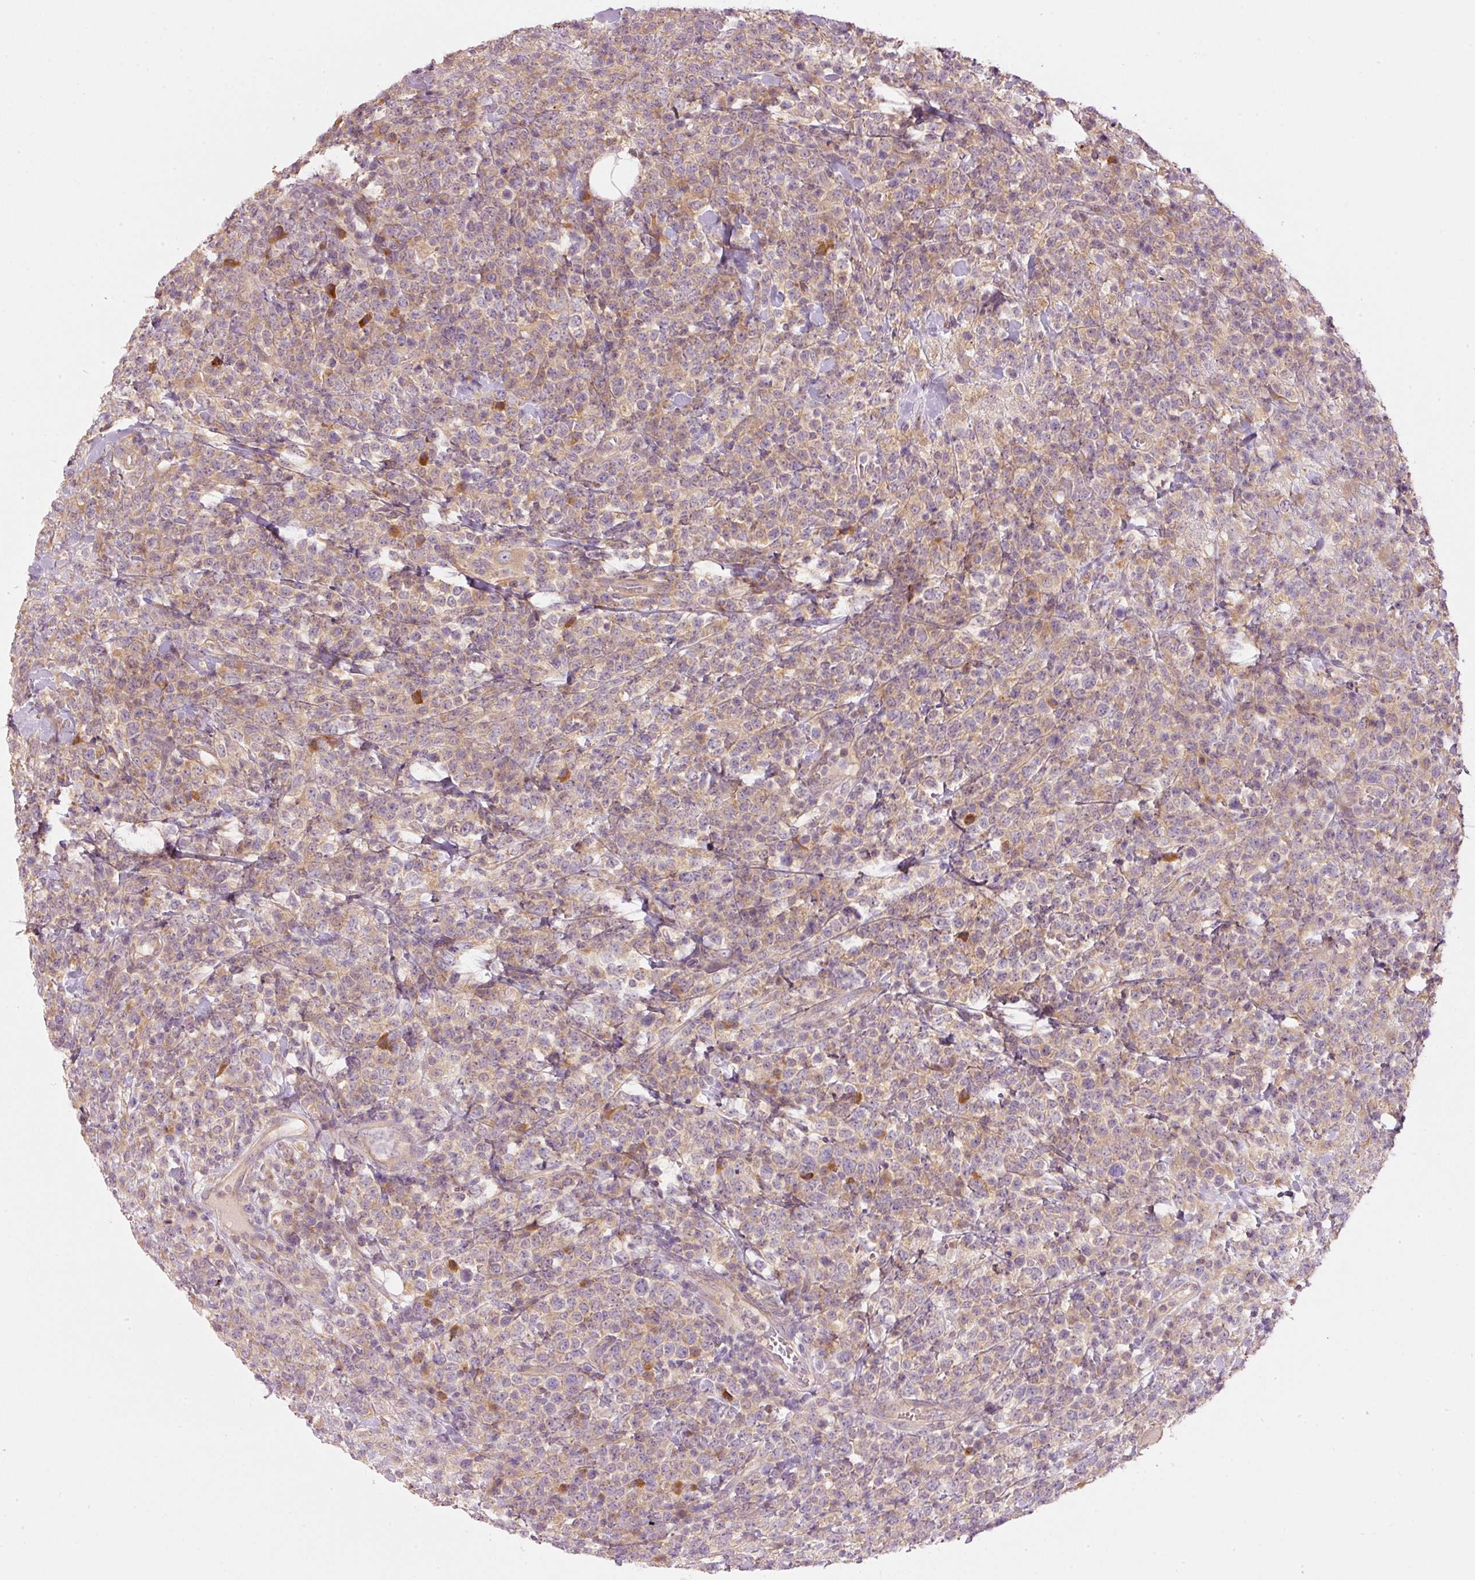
{"staining": {"intensity": "weak", "quantity": "25%-75%", "location": "cytoplasmic/membranous"}, "tissue": "lymphoma", "cell_type": "Tumor cells", "image_type": "cancer", "snomed": [{"axis": "morphology", "description": "Malignant lymphoma, non-Hodgkin's type, High grade"}, {"axis": "topography", "description": "Colon"}], "caption": "Protein staining of lymphoma tissue demonstrates weak cytoplasmic/membranous expression in approximately 25%-75% of tumor cells.", "gene": "MAP10", "patient": {"sex": "female", "age": 53}}